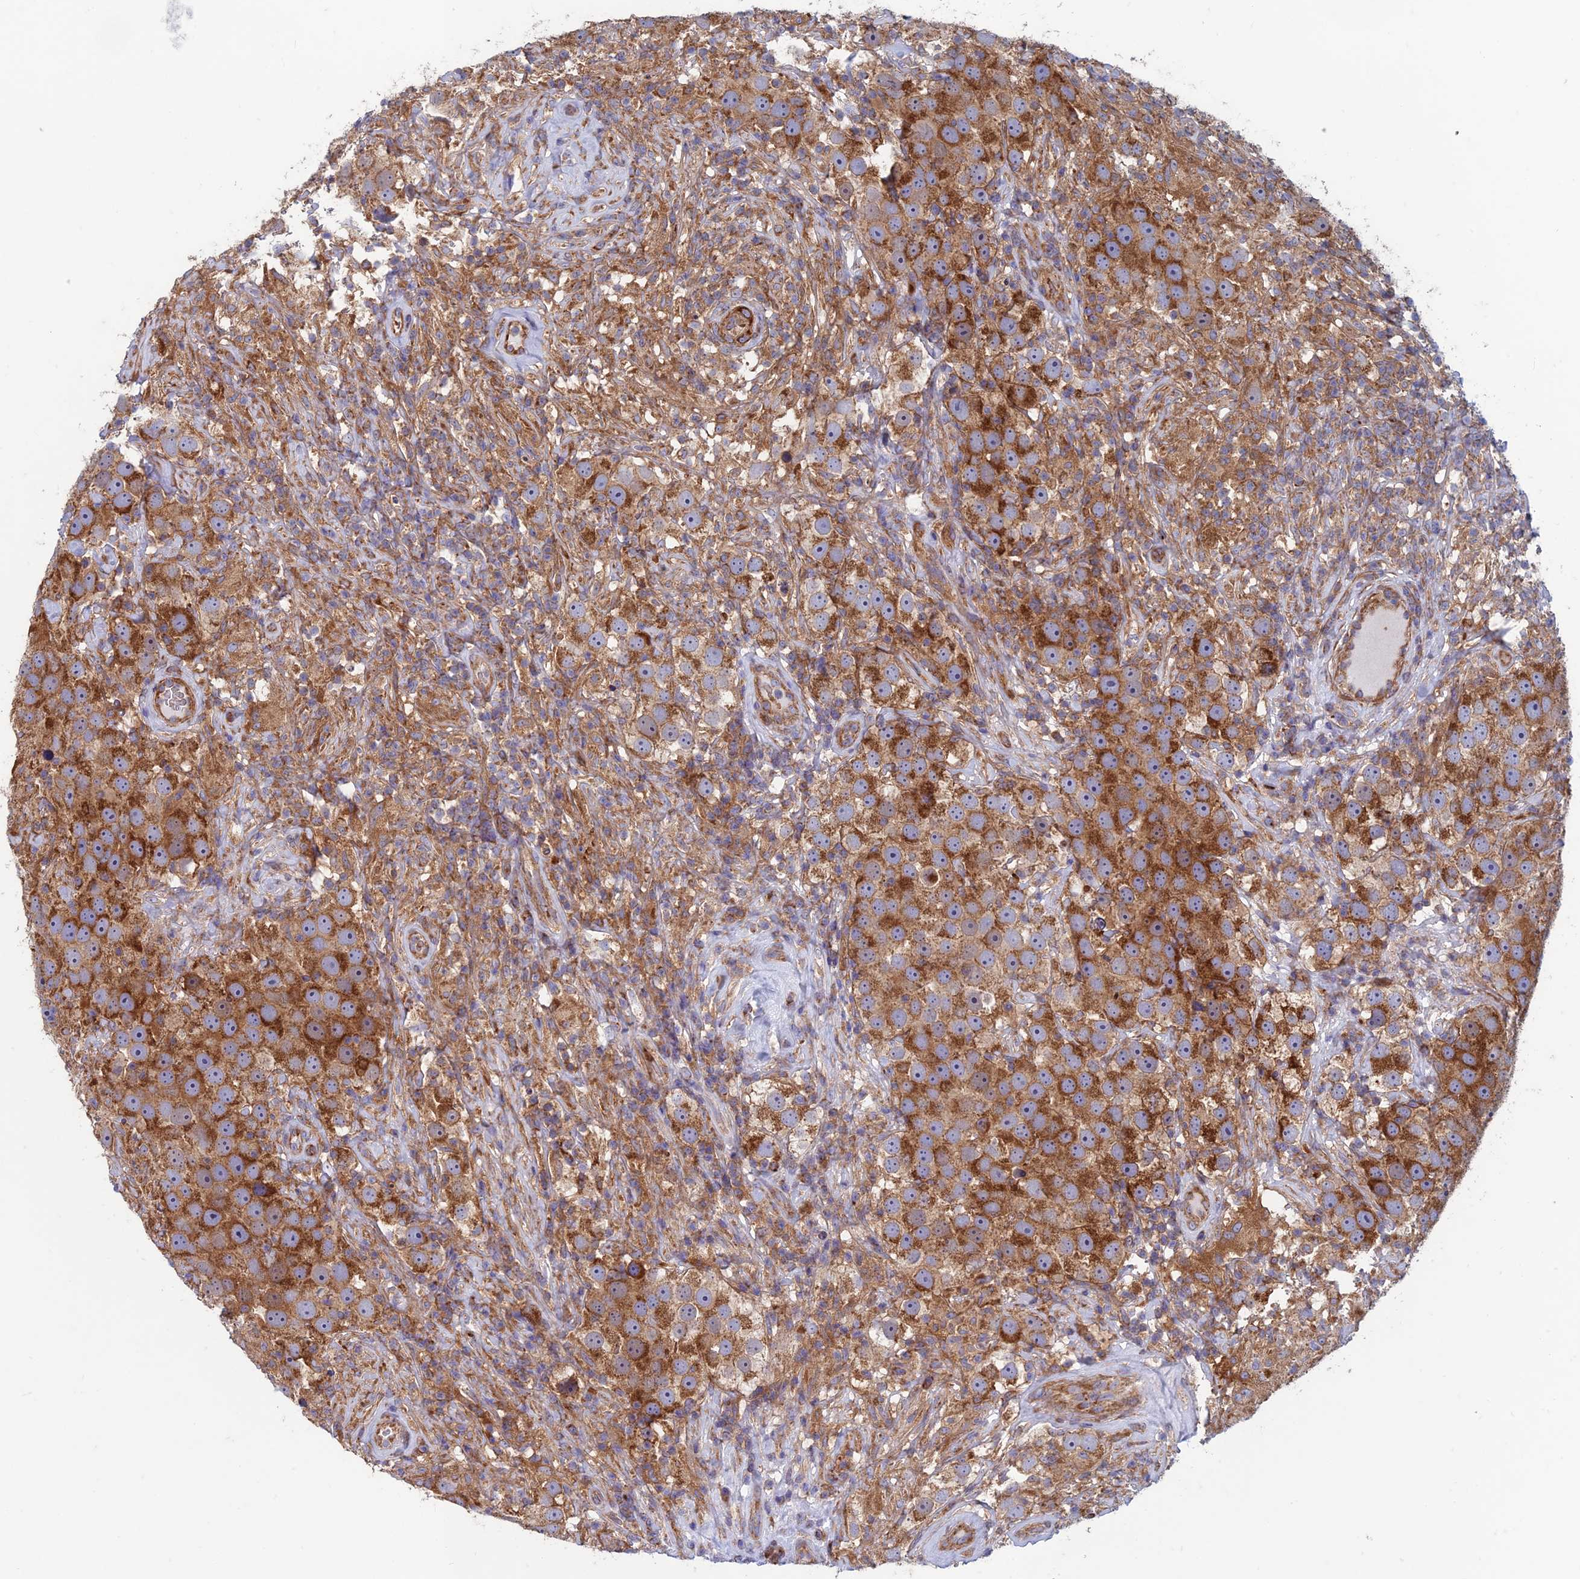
{"staining": {"intensity": "strong", "quantity": ">75%", "location": "cytoplasmic/membranous"}, "tissue": "testis cancer", "cell_type": "Tumor cells", "image_type": "cancer", "snomed": [{"axis": "morphology", "description": "Seminoma, NOS"}, {"axis": "topography", "description": "Testis"}], "caption": "Immunohistochemical staining of testis cancer reveals strong cytoplasmic/membranous protein staining in about >75% of tumor cells.", "gene": "DNM1L", "patient": {"sex": "male", "age": 49}}